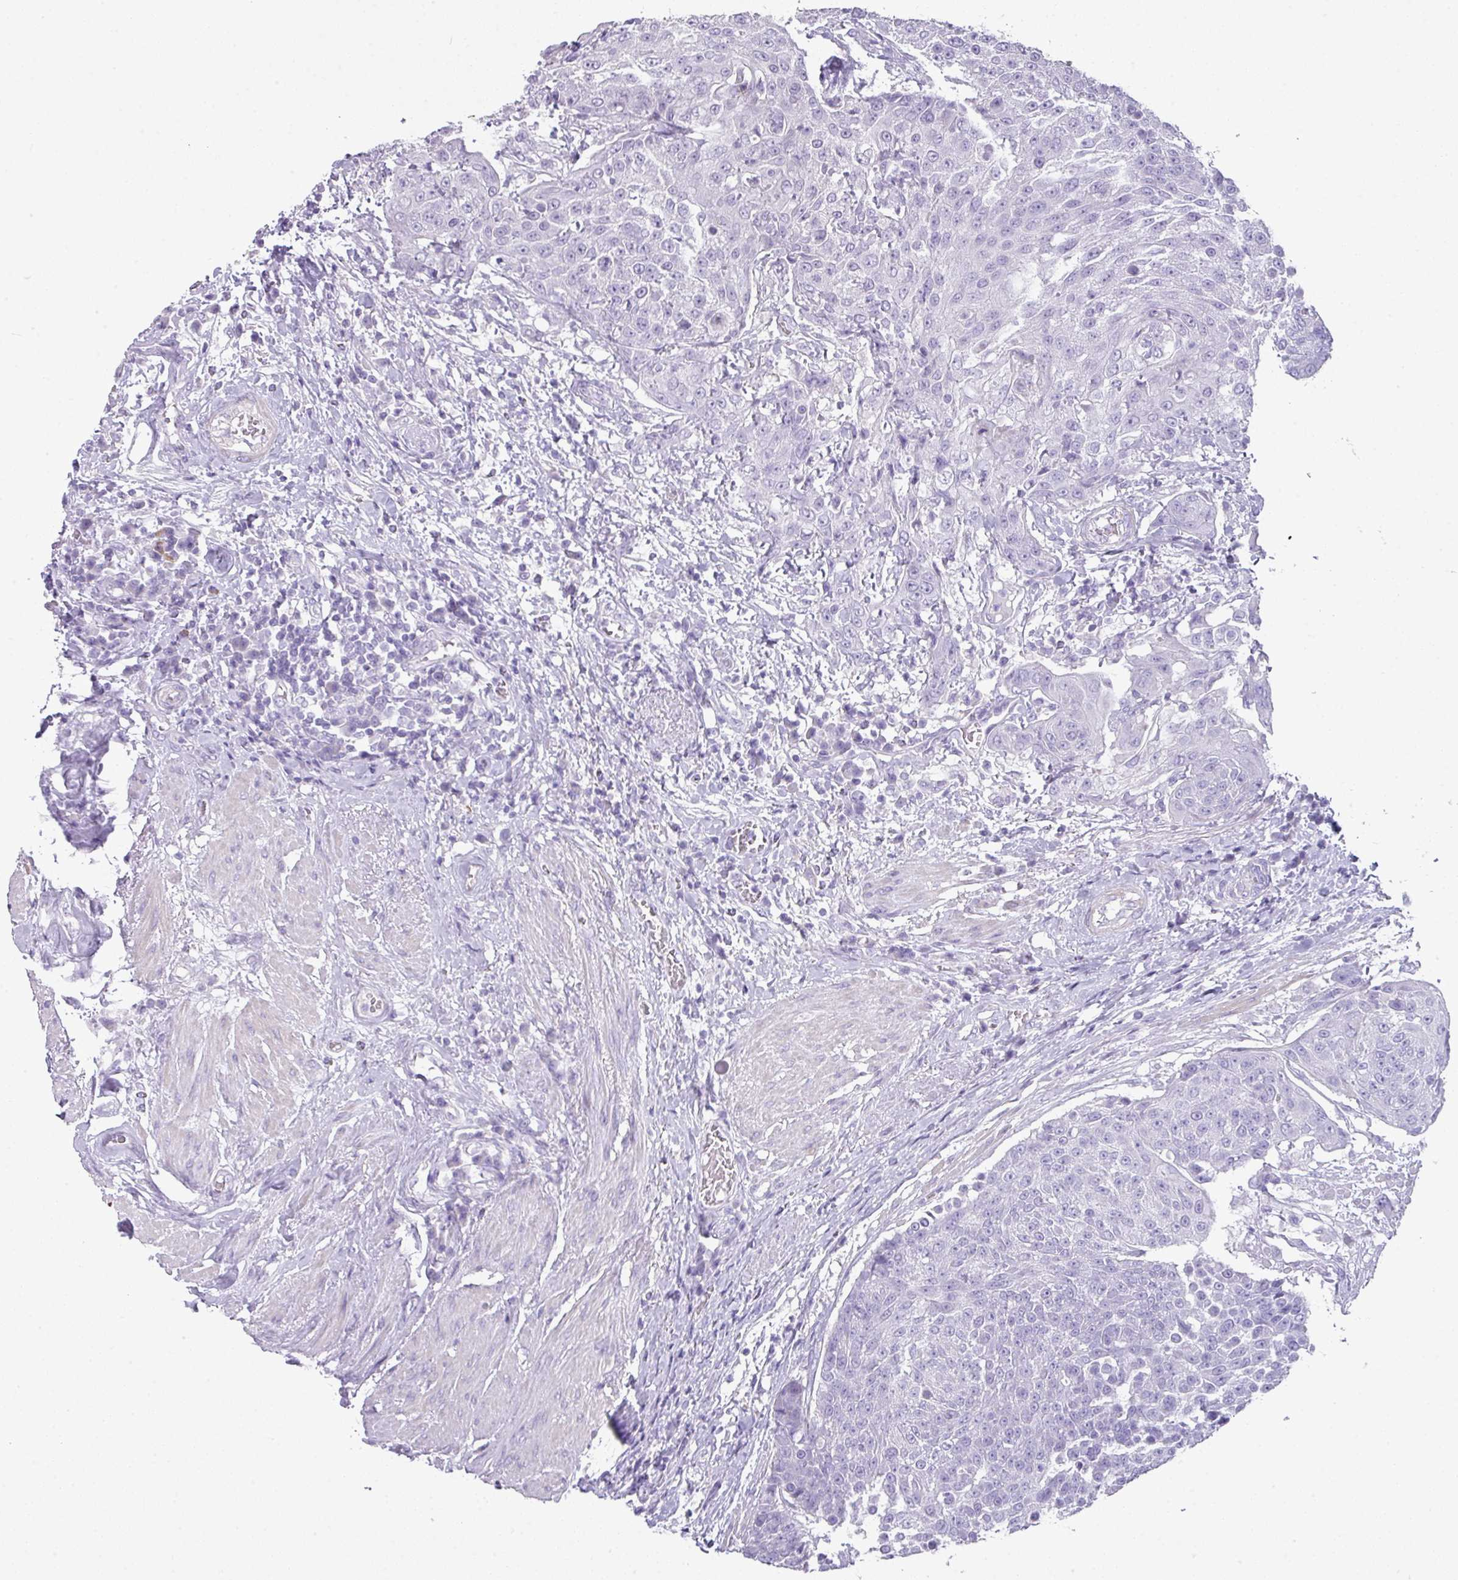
{"staining": {"intensity": "negative", "quantity": "none", "location": "none"}, "tissue": "urothelial cancer", "cell_type": "Tumor cells", "image_type": "cancer", "snomed": [{"axis": "morphology", "description": "Urothelial carcinoma, High grade"}, {"axis": "topography", "description": "Urinary bladder"}], "caption": "A histopathology image of human urothelial cancer is negative for staining in tumor cells. (Stains: DAB immunohistochemistry (IHC) with hematoxylin counter stain, Microscopy: brightfield microscopy at high magnification).", "gene": "GLI4", "patient": {"sex": "female", "age": 63}}